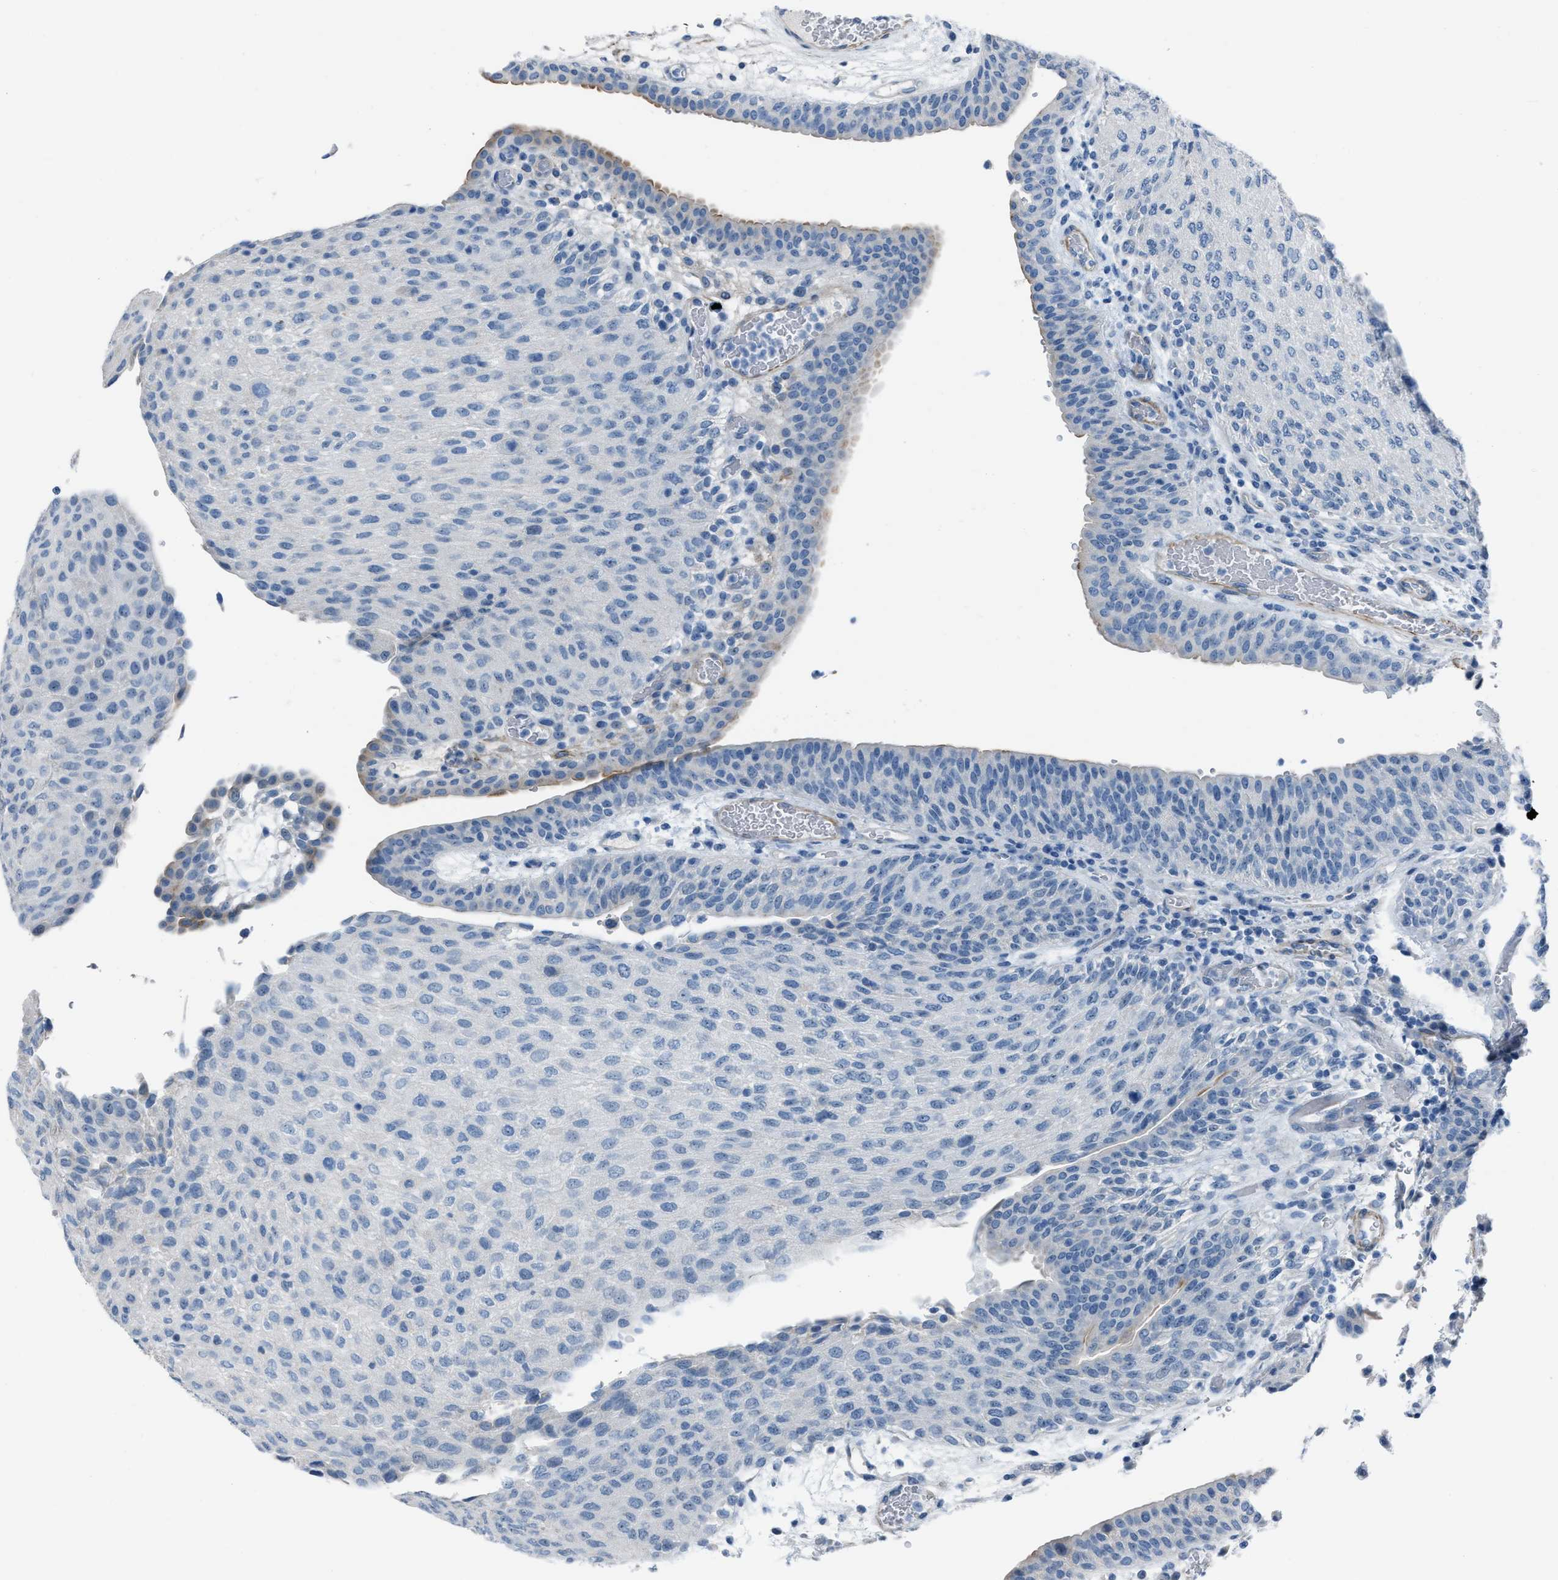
{"staining": {"intensity": "negative", "quantity": "none", "location": "none"}, "tissue": "urothelial cancer", "cell_type": "Tumor cells", "image_type": "cancer", "snomed": [{"axis": "morphology", "description": "Urothelial carcinoma, Low grade"}, {"axis": "morphology", "description": "Urothelial carcinoma, High grade"}, {"axis": "topography", "description": "Urinary bladder"}], "caption": "This is an IHC histopathology image of urothelial carcinoma (low-grade). There is no expression in tumor cells.", "gene": "SPATC1L", "patient": {"sex": "male", "age": 35}}